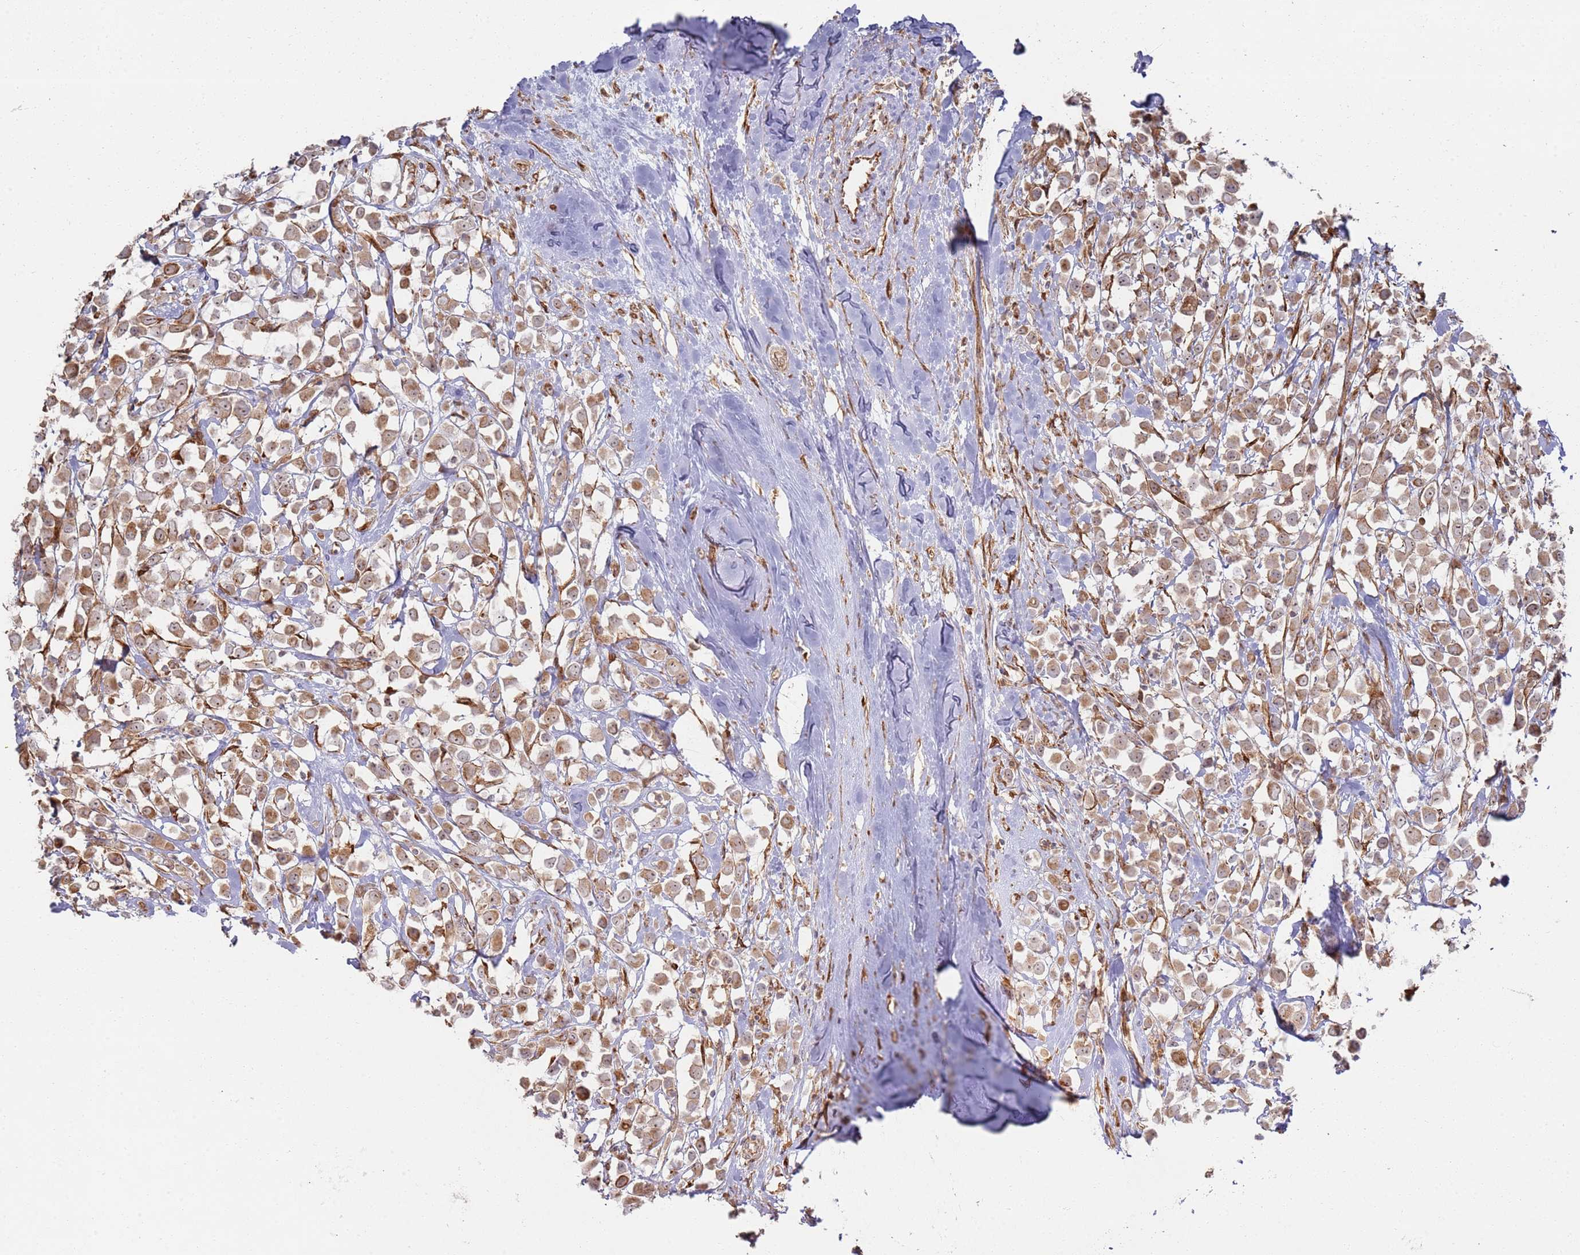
{"staining": {"intensity": "strong", "quantity": "25%-75%", "location": "cytoplasmic/membranous"}, "tissue": "breast cancer", "cell_type": "Tumor cells", "image_type": "cancer", "snomed": [{"axis": "morphology", "description": "Duct carcinoma"}, {"axis": "topography", "description": "Breast"}], "caption": "Infiltrating ductal carcinoma (breast) stained for a protein shows strong cytoplasmic/membranous positivity in tumor cells. The staining is performed using DAB brown chromogen to label protein expression. The nuclei are counter-stained blue using hematoxylin.", "gene": "PHF21A", "patient": {"sex": "female", "age": 87}}